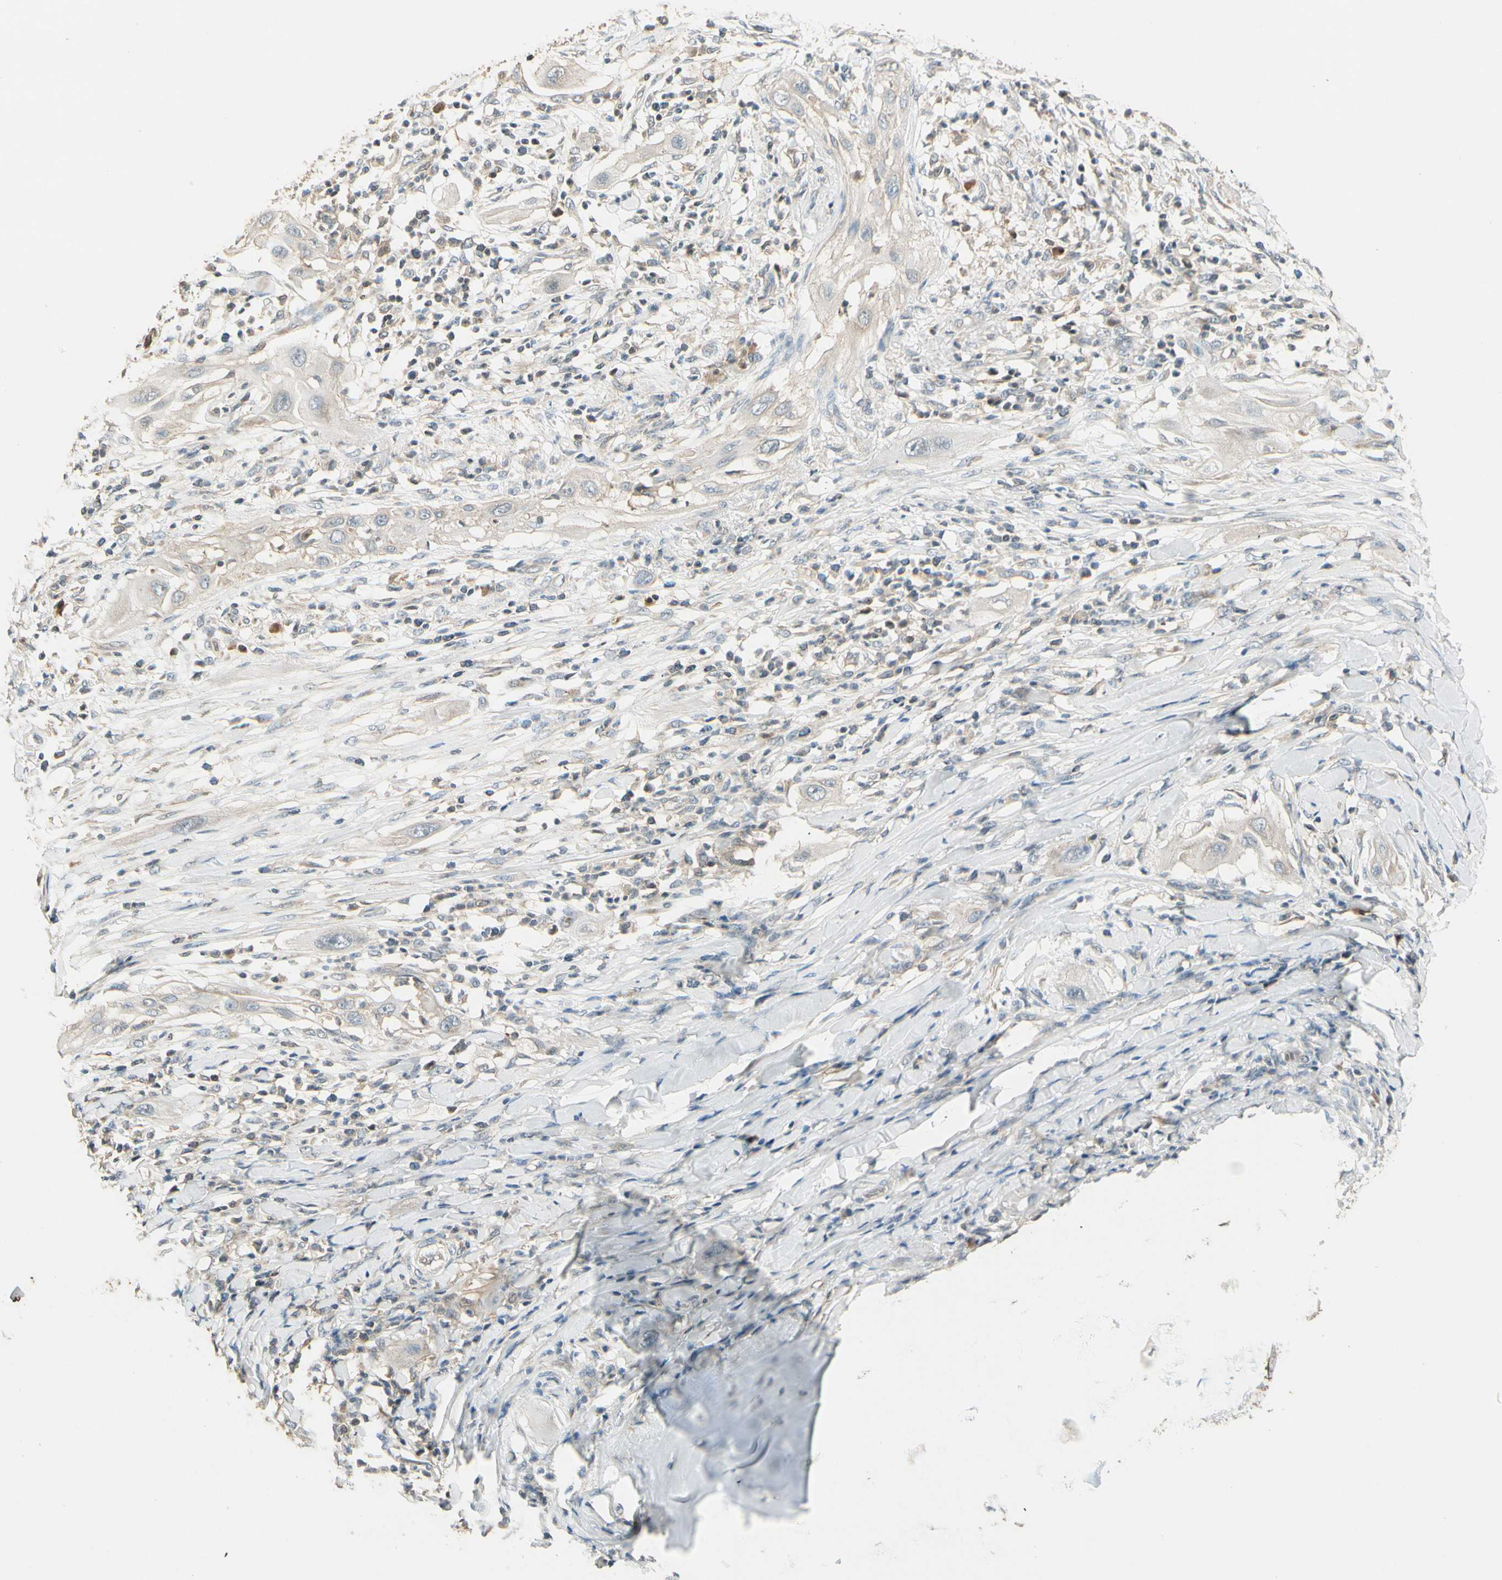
{"staining": {"intensity": "weak", "quantity": "<25%", "location": "cytoplasmic/membranous"}, "tissue": "lung cancer", "cell_type": "Tumor cells", "image_type": "cancer", "snomed": [{"axis": "morphology", "description": "Squamous cell carcinoma, NOS"}, {"axis": "topography", "description": "Lung"}], "caption": "Immunohistochemical staining of lung cancer (squamous cell carcinoma) exhibits no significant staining in tumor cells.", "gene": "PLXNA1", "patient": {"sex": "female", "age": 47}}